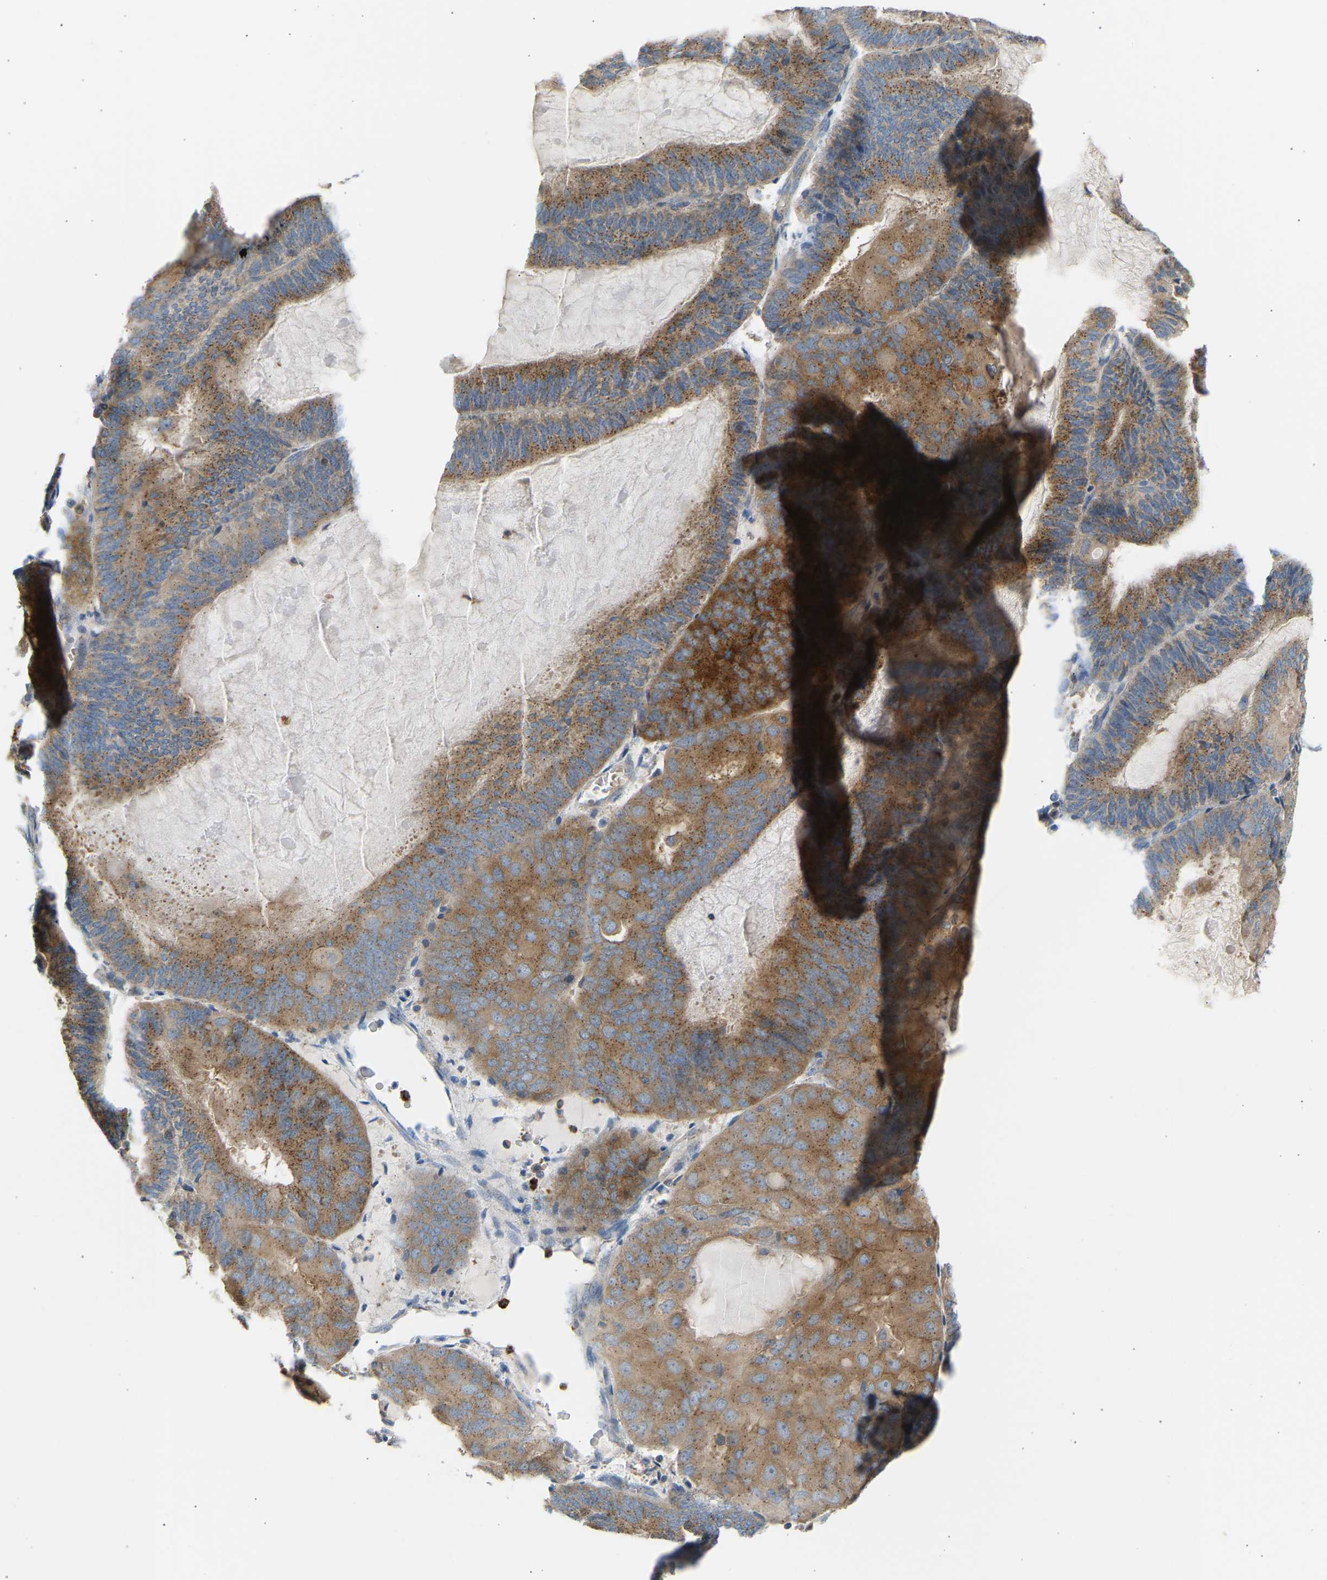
{"staining": {"intensity": "moderate", "quantity": ">75%", "location": "cytoplasmic/membranous"}, "tissue": "endometrial cancer", "cell_type": "Tumor cells", "image_type": "cancer", "snomed": [{"axis": "morphology", "description": "Adenocarcinoma, NOS"}, {"axis": "topography", "description": "Endometrium"}], "caption": "Moderate cytoplasmic/membranous positivity for a protein is identified in approximately >75% of tumor cells of endometrial adenocarcinoma using immunohistochemistry (IHC).", "gene": "TRIM50", "patient": {"sex": "female", "age": 81}}